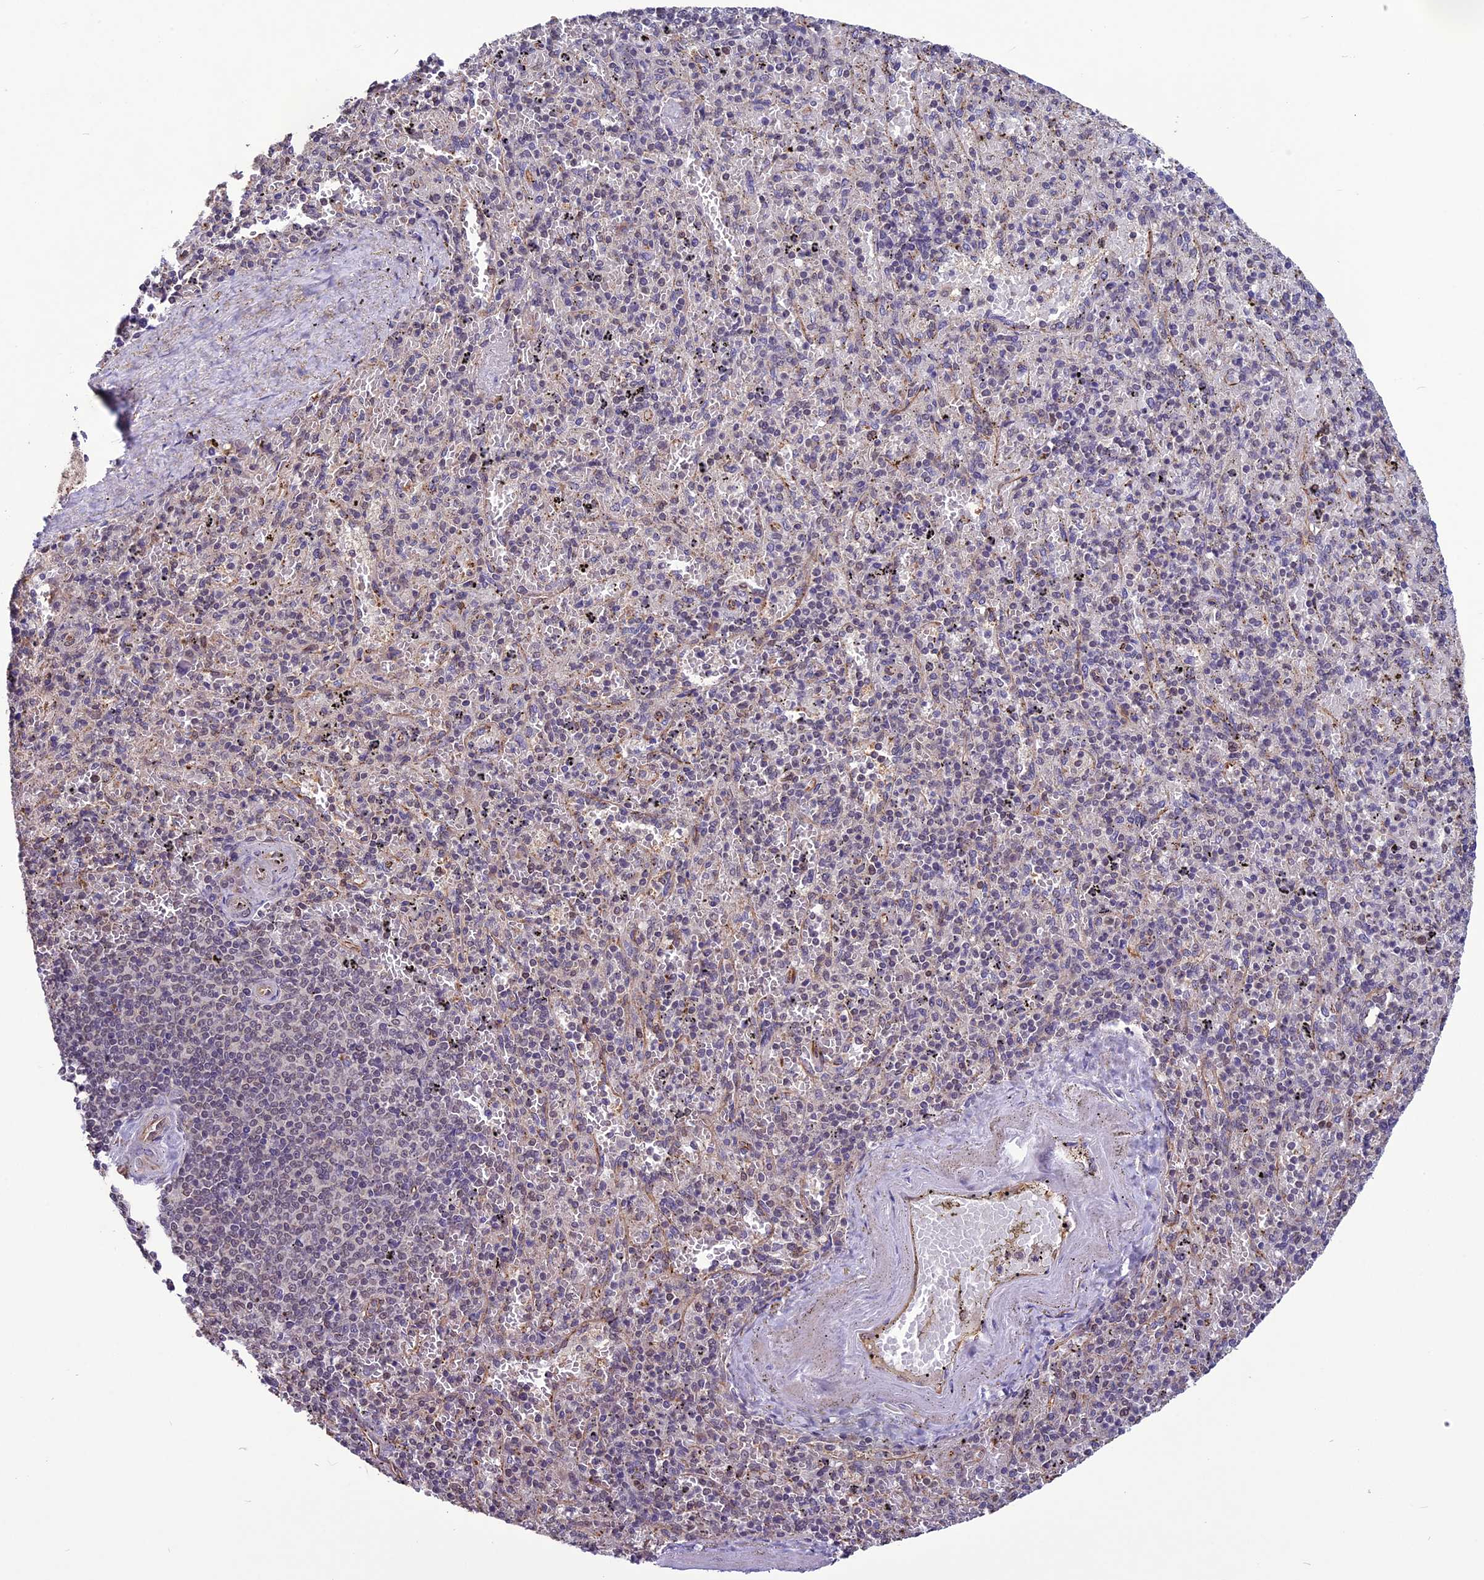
{"staining": {"intensity": "weak", "quantity": "<25%", "location": "nuclear"}, "tissue": "spleen", "cell_type": "Cells in red pulp", "image_type": "normal", "snomed": [{"axis": "morphology", "description": "Normal tissue, NOS"}, {"axis": "topography", "description": "Spleen"}], "caption": "Human spleen stained for a protein using immunohistochemistry (IHC) exhibits no expression in cells in red pulp.", "gene": "C3orf70", "patient": {"sex": "male", "age": 82}}